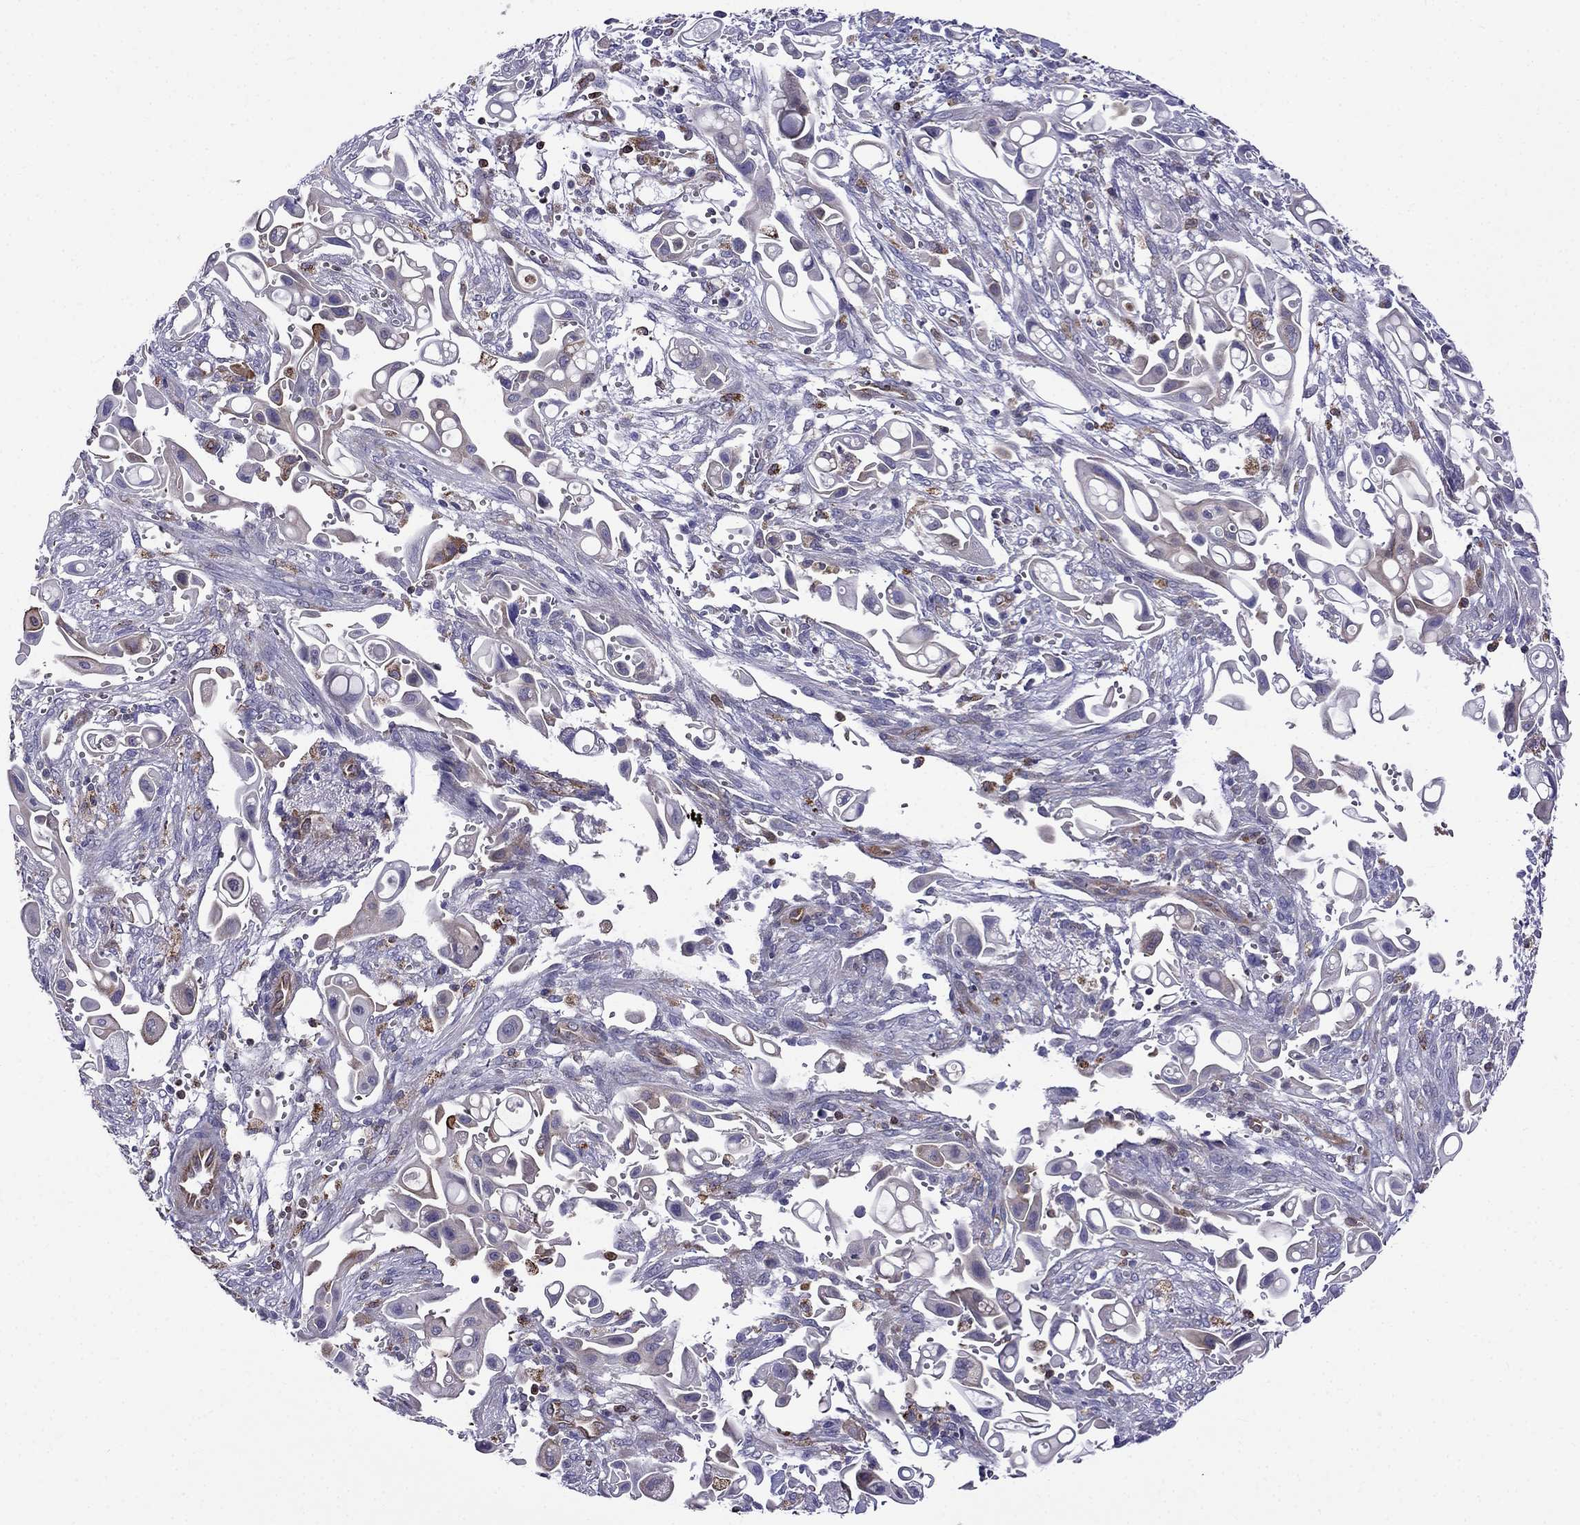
{"staining": {"intensity": "negative", "quantity": "none", "location": "none"}, "tissue": "pancreatic cancer", "cell_type": "Tumor cells", "image_type": "cancer", "snomed": [{"axis": "morphology", "description": "Adenocarcinoma, NOS"}, {"axis": "topography", "description": "Pancreas"}], "caption": "Immunohistochemistry (IHC) of pancreatic cancer (adenocarcinoma) exhibits no expression in tumor cells.", "gene": "GNAL", "patient": {"sex": "male", "age": 50}}